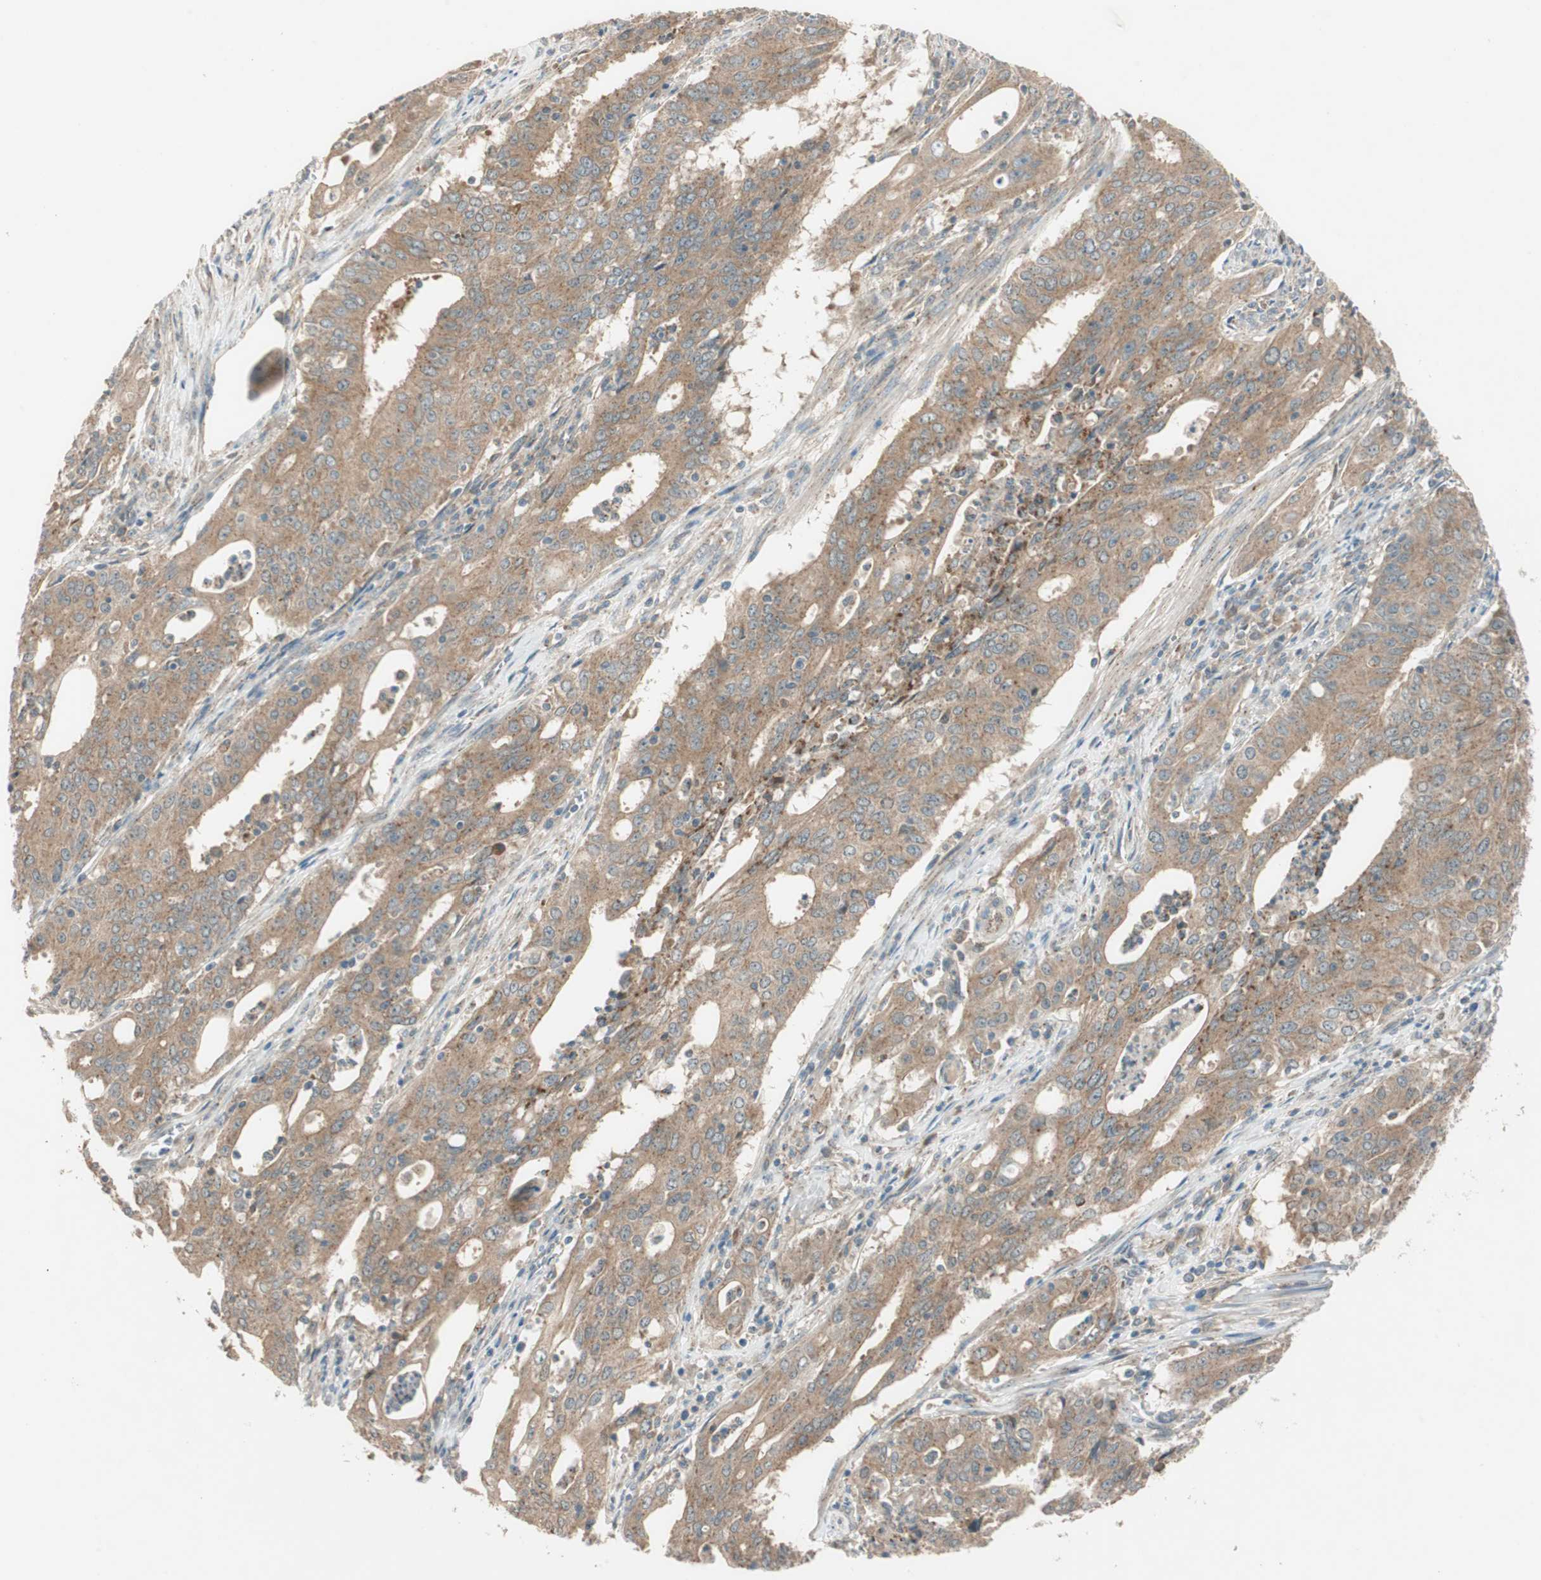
{"staining": {"intensity": "moderate", "quantity": ">75%", "location": "cytoplasmic/membranous"}, "tissue": "cervical cancer", "cell_type": "Tumor cells", "image_type": "cancer", "snomed": [{"axis": "morphology", "description": "Adenocarcinoma, NOS"}, {"axis": "topography", "description": "Cervix"}], "caption": "Immunohistochemistry (IHC) histopathology image of adenocarcinoma (cervical) stained for a protein (brown), which shows medium levels of moderate cytoplasmic/membranous expression in approximately >75% of tumor cells.", "gene": "NCLN", "patient": {"sex": "female", "age": 44}}